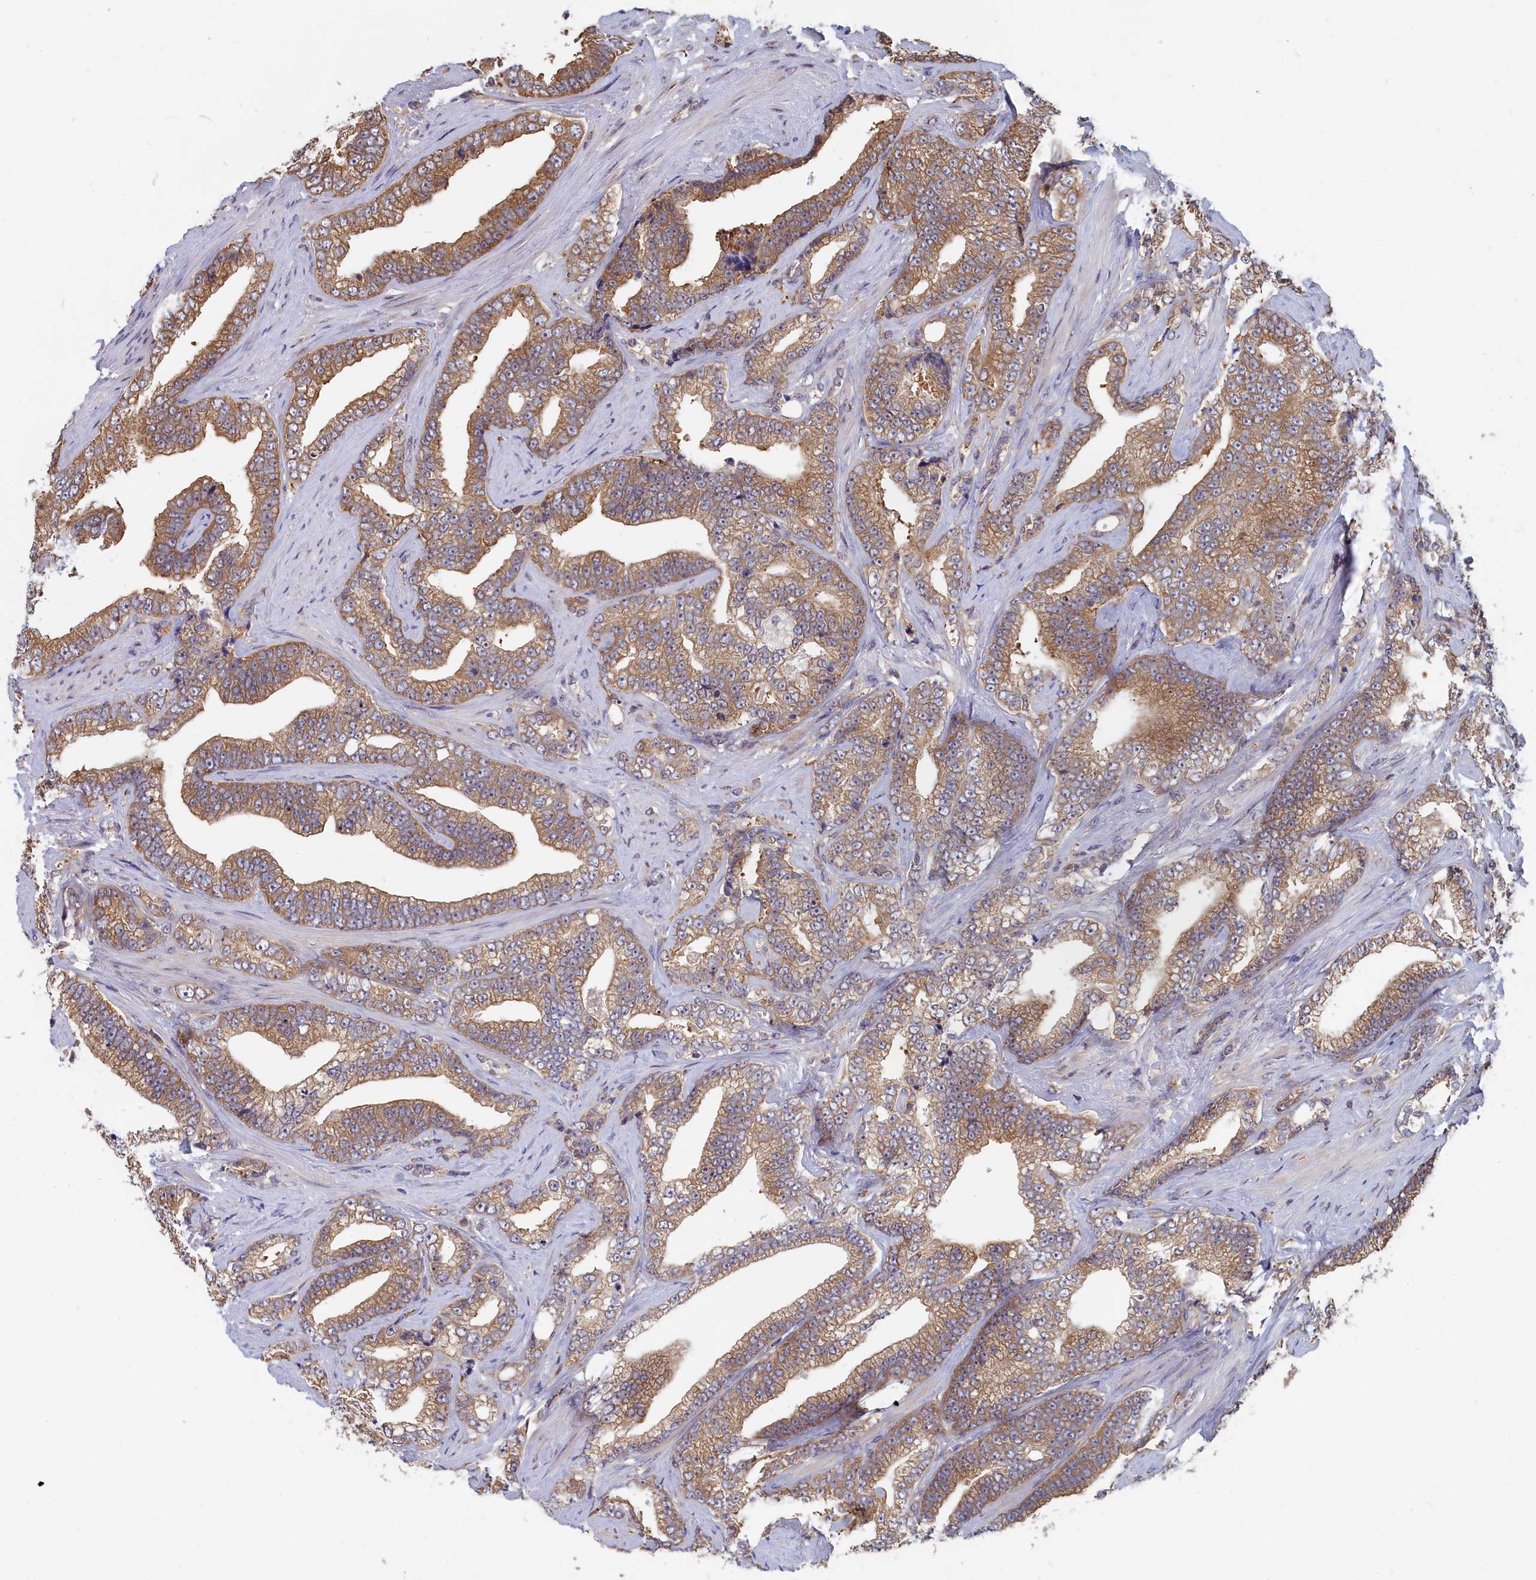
{"staining": {"intensity": "moderate", "quantity": ">75%", "location": "cytoplasmic/membranous"}, "tissue": "prostate cancer", "cell_type": "Tumor cells", "image_type": "cancer", "snomed": [{"axis": "morphology", "description": "Adenocarcinoma, High grade"}, {"axis": "topography", "description": "Prostate and seminal vesicle, NOS"}], "caption": "Approximately >75% of tumor cells in prostate high-grade adenocarcinoma display moderate cytoplasmic/membranous protein positivity as visualized by brown immunohistochemical staining.", "gene": "ABCC8", "patient": {"sex": "male", "age": 67}}